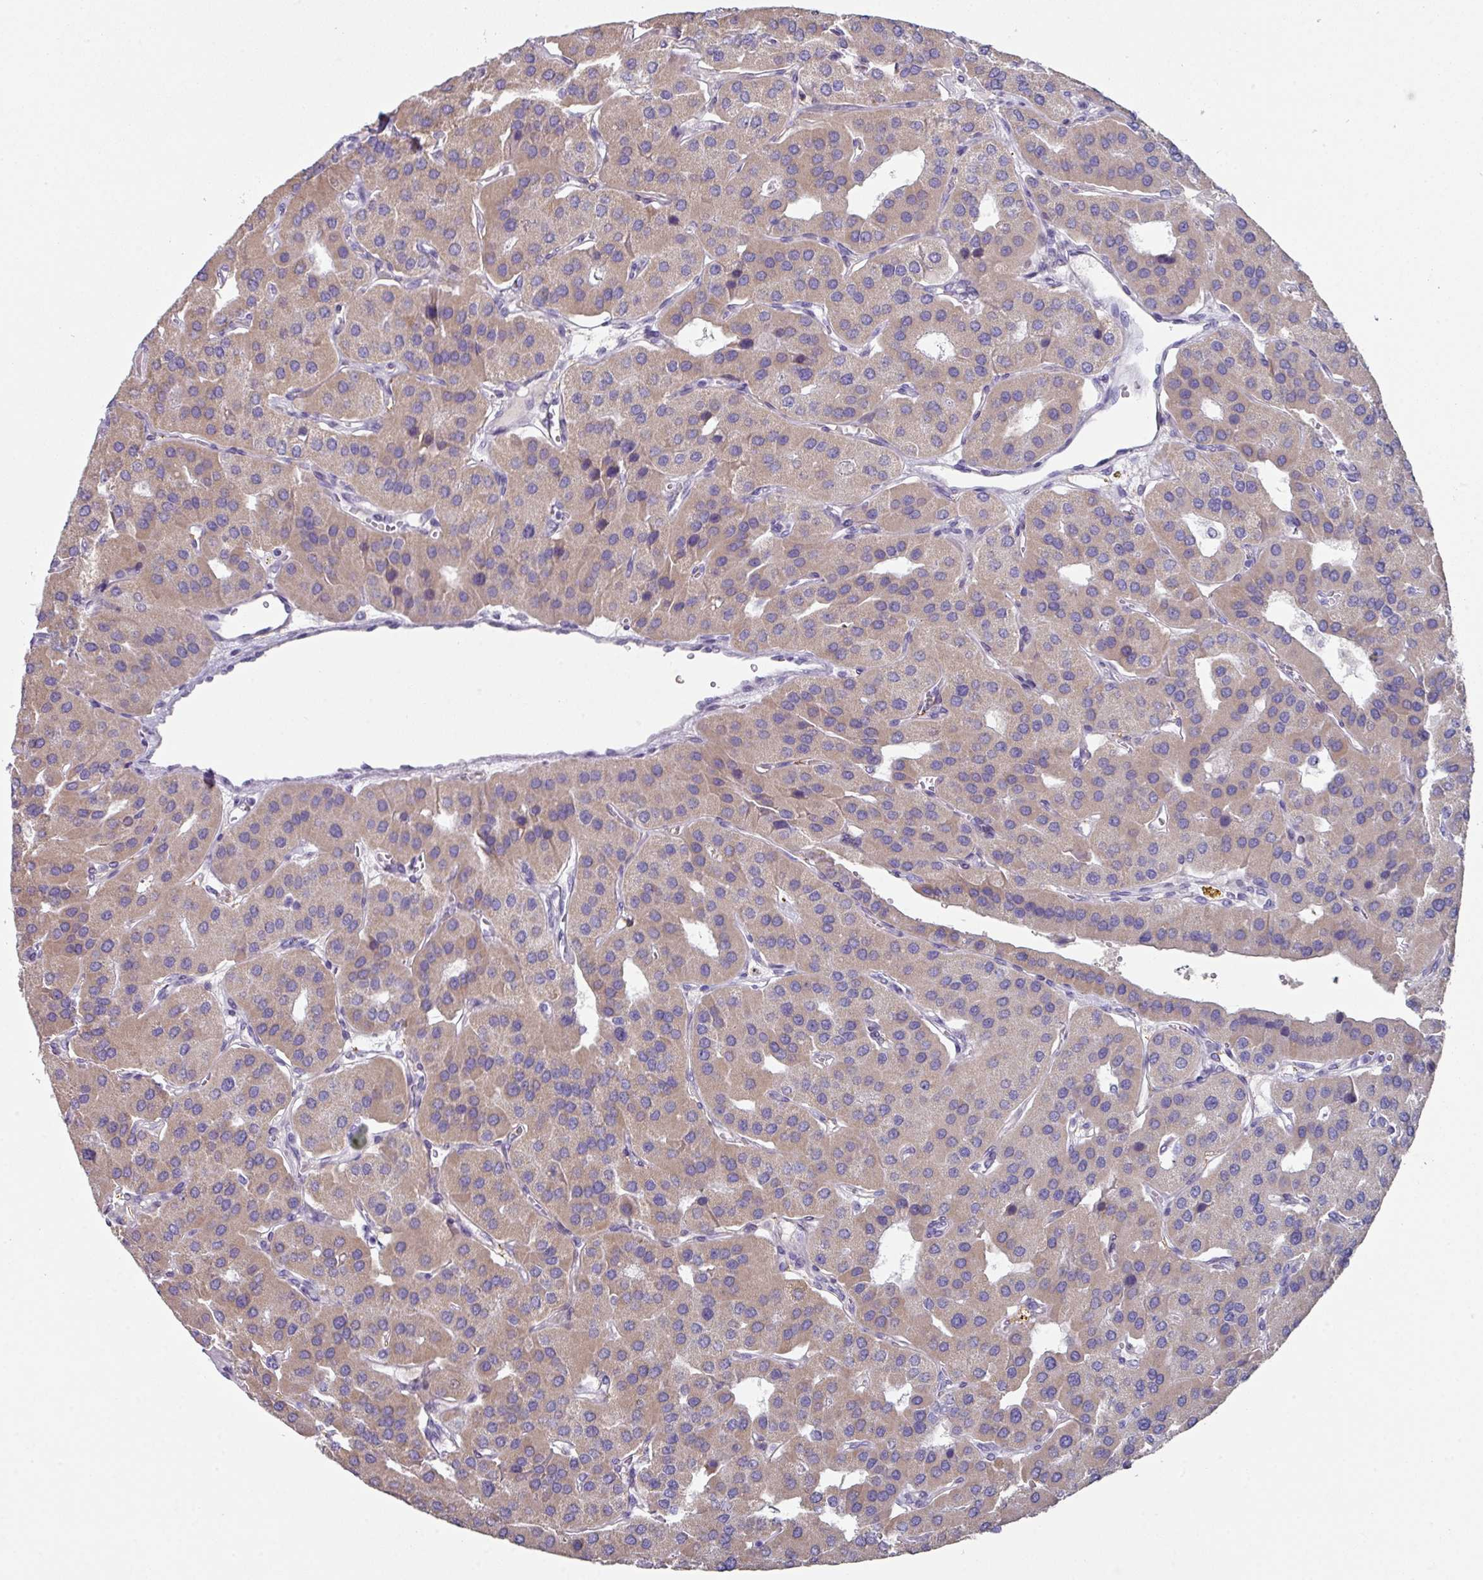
{"staining": {"intensity": "weak", "quantity": ">75%", "location": "cytoplasmic/membranous"}, "tissue": "parathyroid gland", "cell_type": "Glandular cells", "image_type": "normal", "snomed": [{"axis": "morphology", "description": "Normal tissue, NOS"}, {"axis": "morphology", "description": "Adenoma, NOS"}, {"axis": "topography", "description": "Parathyroid gland"}], "caption": "Parathyroid gland stained with IHC reveals weak cytoplasmic/membranous positivity in approximately >75% of glandular cells. (DAB = brown stain, brightfield microscopy at high magnification).", "gene": "DEFB115", "patient": {"sex": "female", "age": 86}}